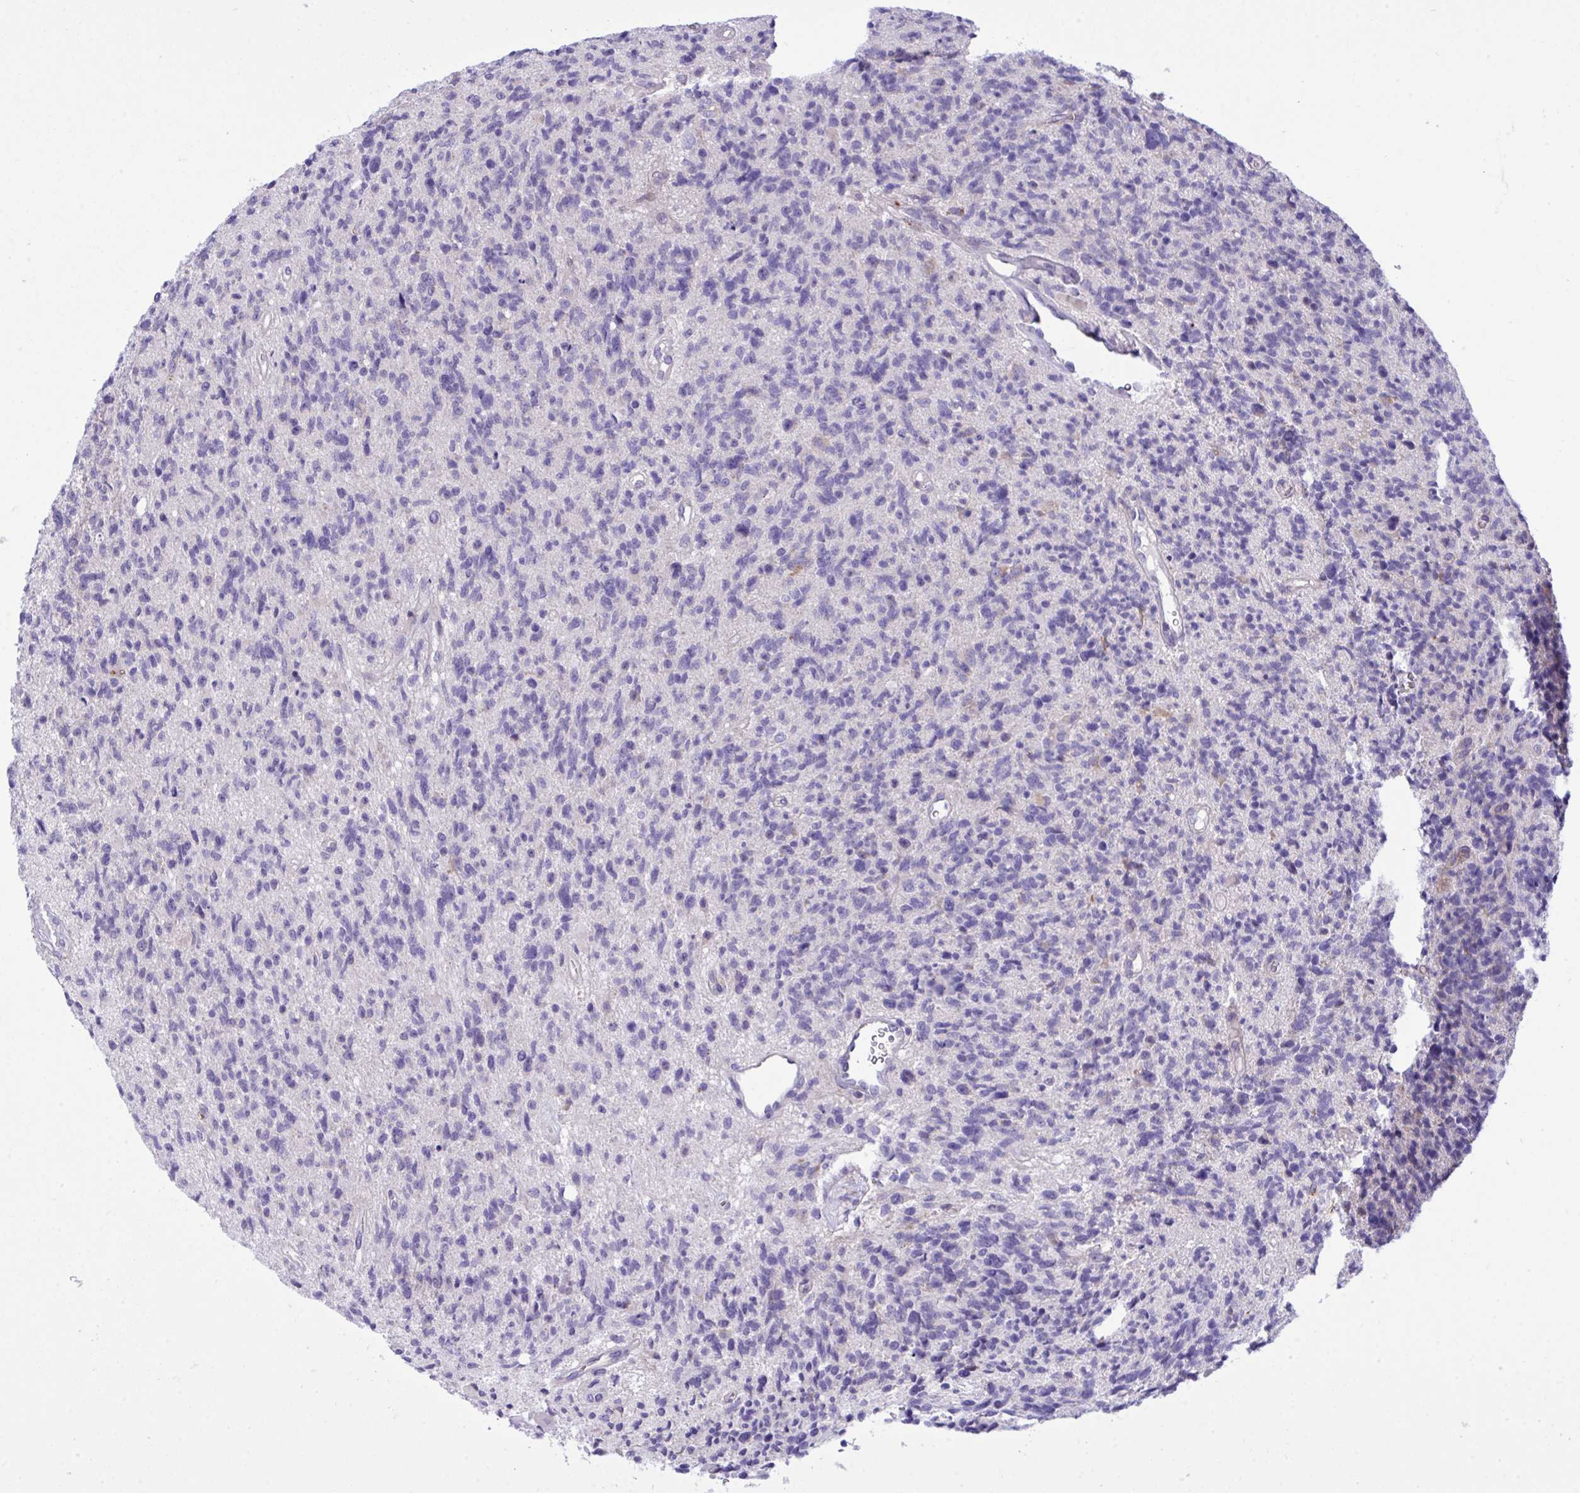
{"staining": {"intensity": "negative", "quantity": "none", "location": "none"}, "tissue": "glioma", "cell_type": "Tumor cells", "image_type": "cancer", "snomed": [{"axis": "morphology", "description": "Glioma, malignant, High grade"}, {"axis": "topography", "description": "Brain"}], "caption": "Glioma stained for a protein using IHC reveals no expression tumor cells.", "gene": "WDR97", "patient": {"sex": "male", "age": 29}}